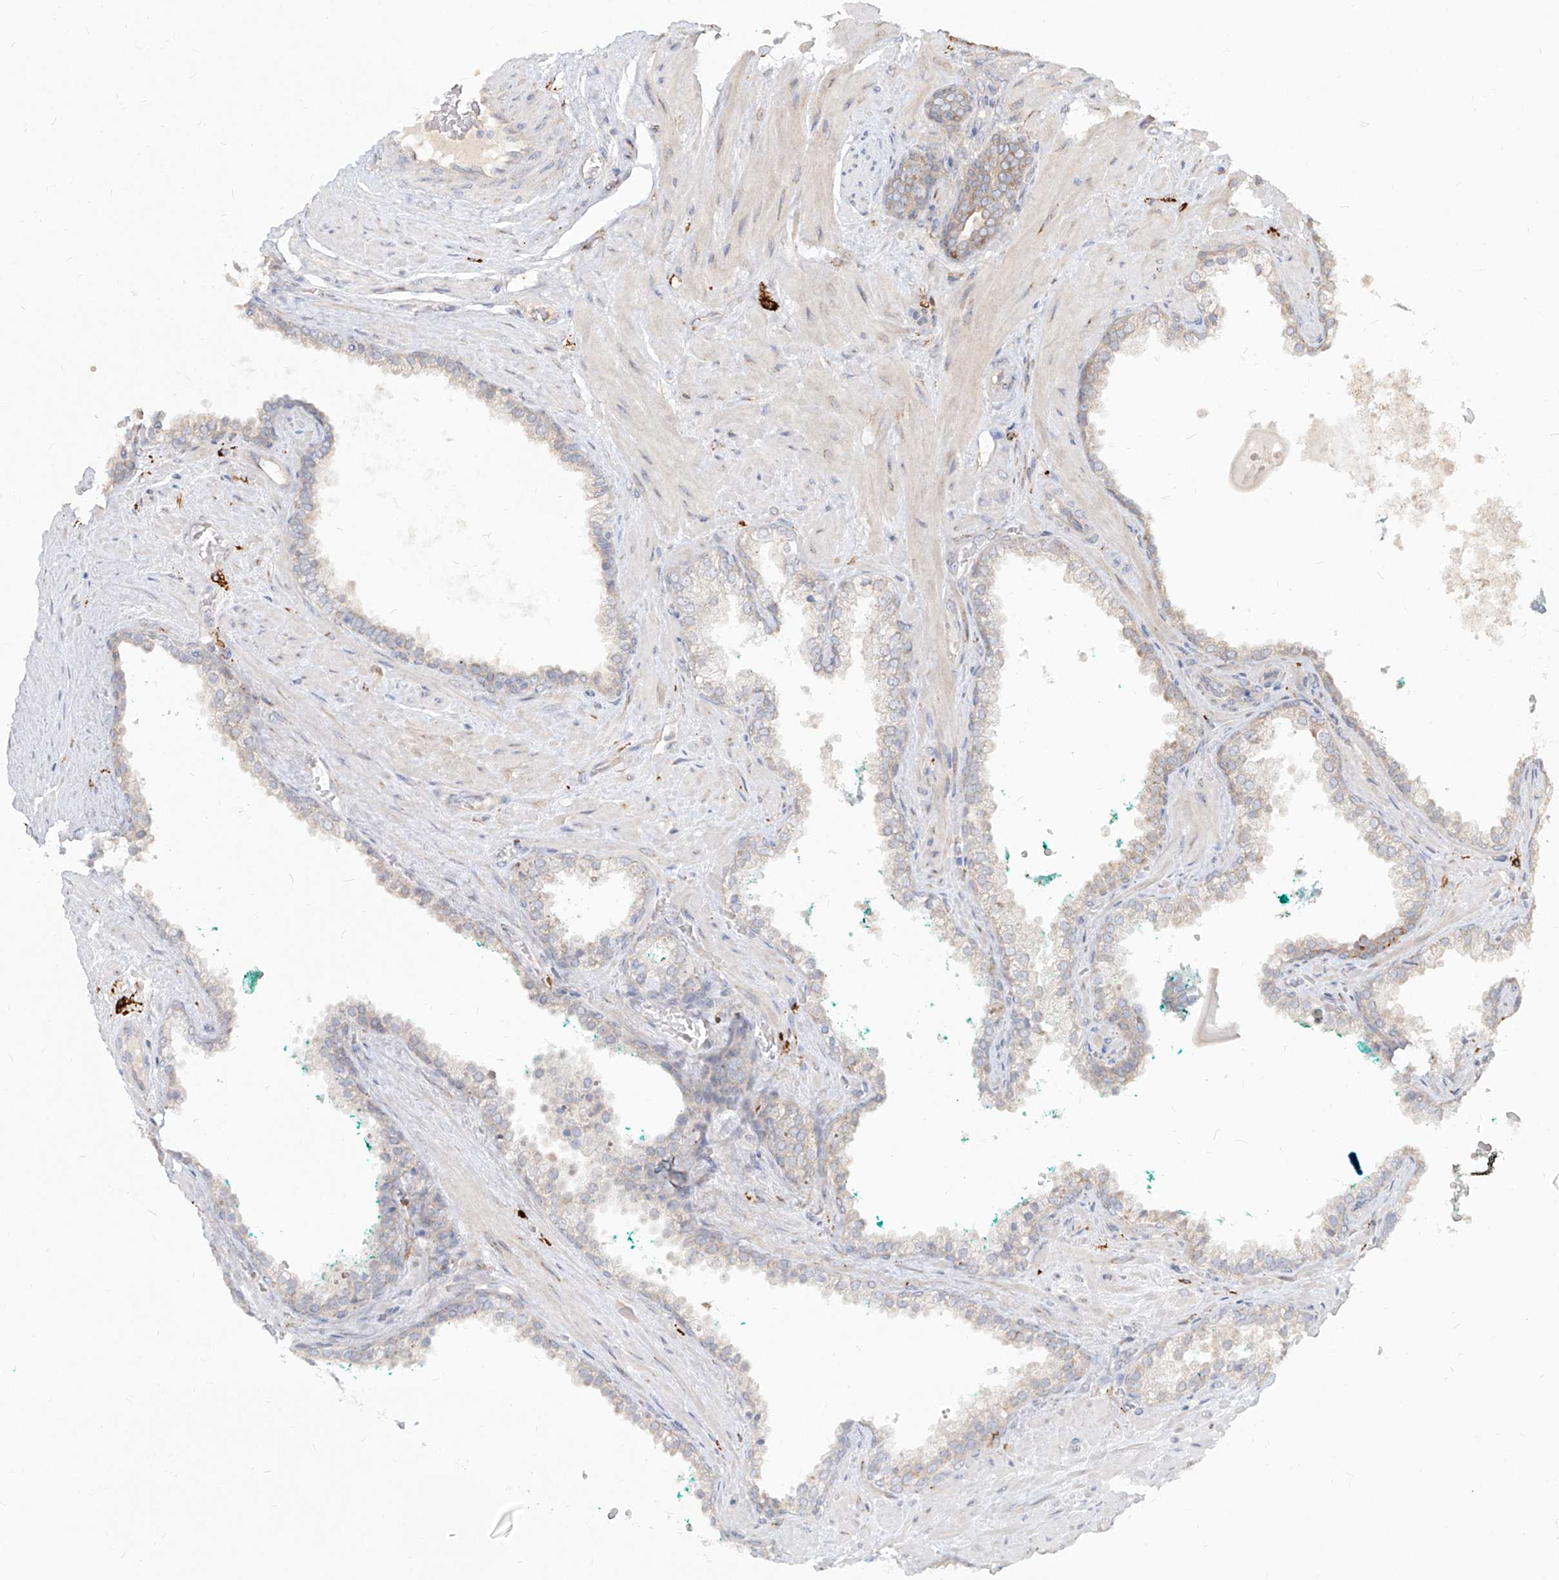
{"staining": {"intensity": "negative", "quantity": "none", "location": "none"}, "tissue": "prostate cancer", "cell_type": "Tumor cells", "image_type": "cancer", "snomed": [{"axis": "morphology", "description": "Adenocarcinoma, Low grade"}, {"axis": "topography", "description": "Prostate"}], "caption": "Human prostate adenocarcinoma (low-grade) stained for a protein using immunohistochemistry (IHC) exhibits no staining in tumor cells.", "gene": "CD209", "patient": {"sex": "male", "age": 63}}